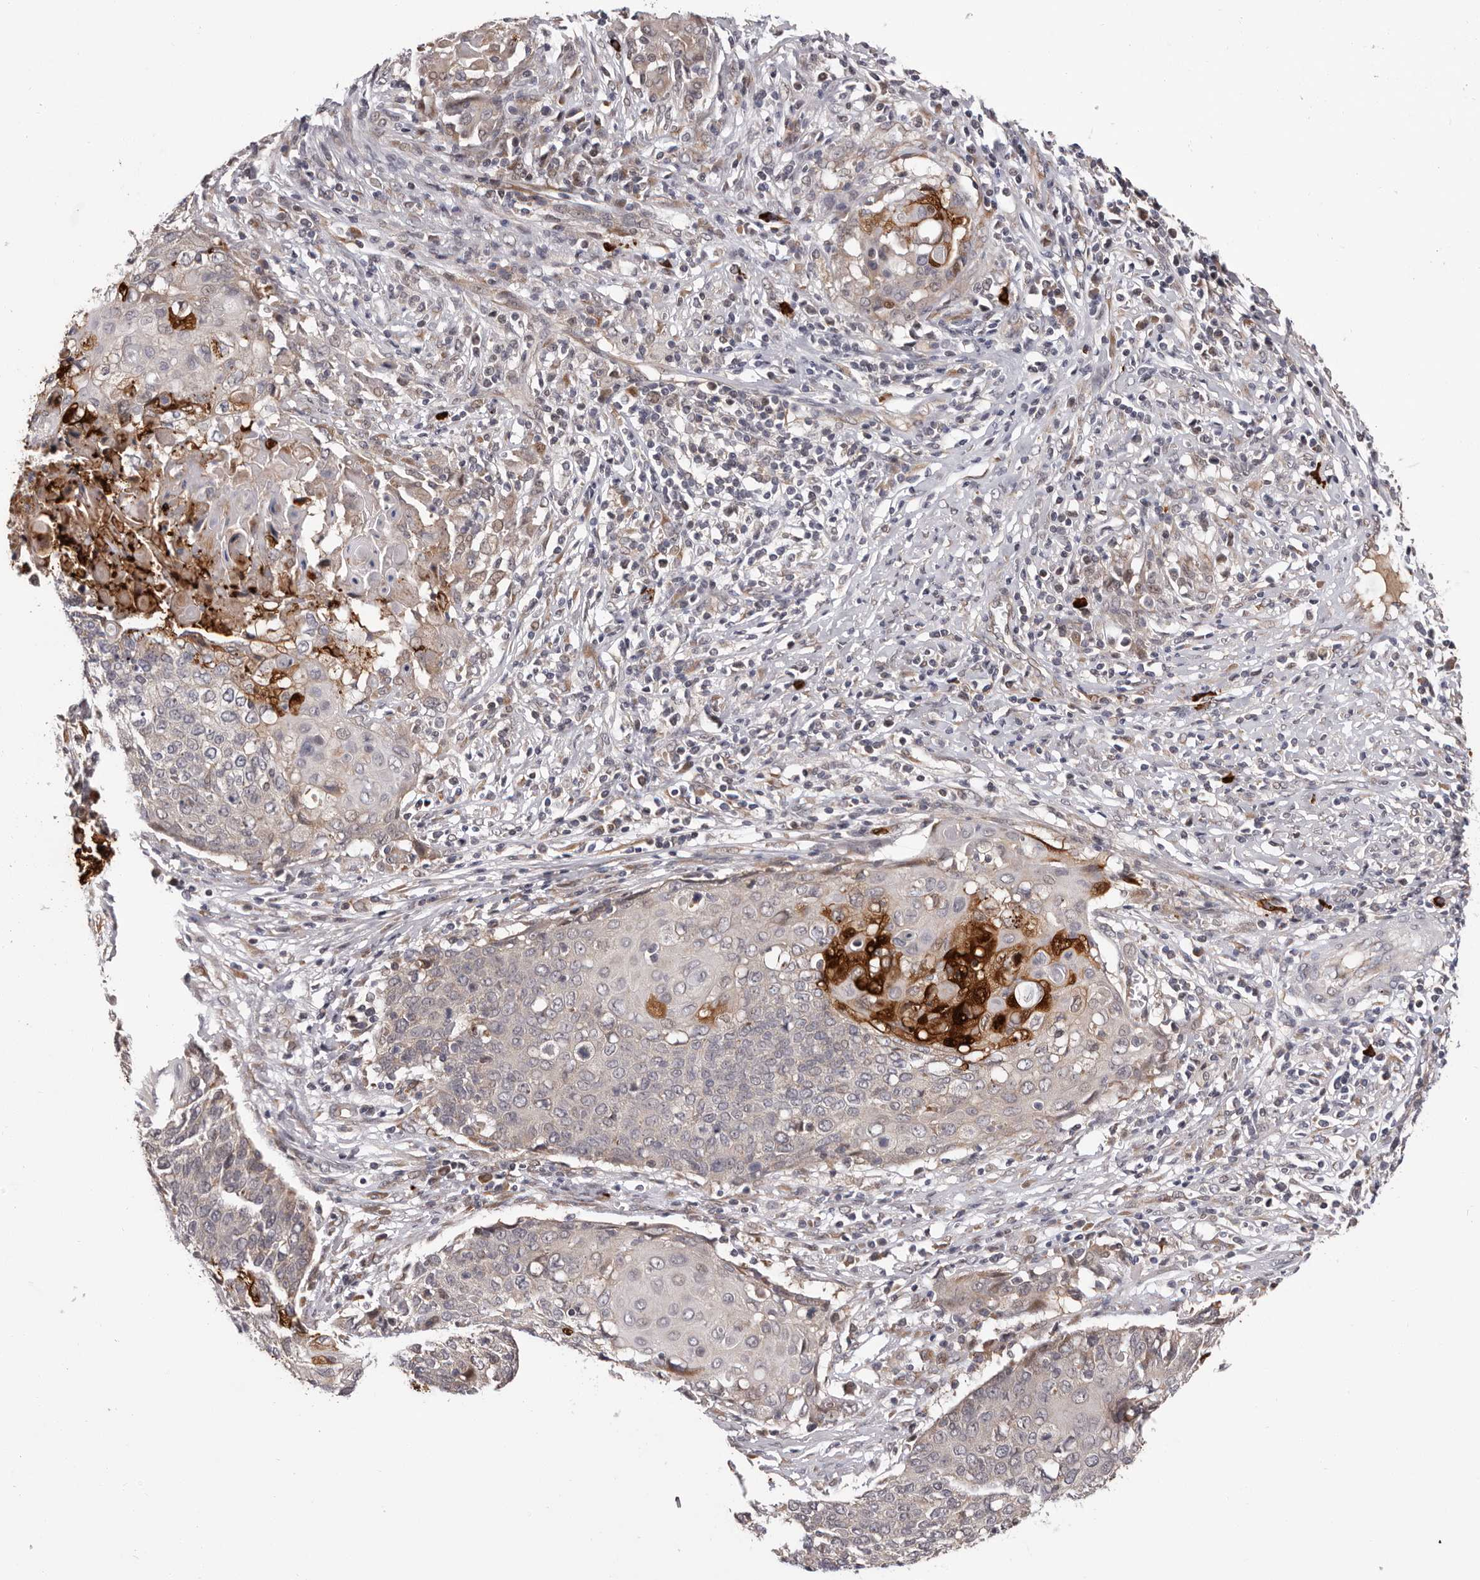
{"staining": {"intensity": "strong", "quantity": "<25%", "location": "cytoplasmic/membranous,nuclear"}, "tissue": "cervical cancer", "cell_type": "Tumor cells", "image_type": "cancer", "snomed": [{"axis": "morphology", "description": "Squamous cell carcinoma, NOS"}, {"axis": "topography", "description": "Cervix"}], "caption": "Immunohistochemistry histopathology image of neoplastic tissue: cervical cancer stained using immunohistochemistry demonstrates medium levels of strong protein expression localized specifically in the cytoplasmic/membranous and nuclear of tumor cells, appearing as a cytoplasmic/membranous and nuclear brown color.", "gene": "MED8", "patient": {"sex": "female", "age": 39}}